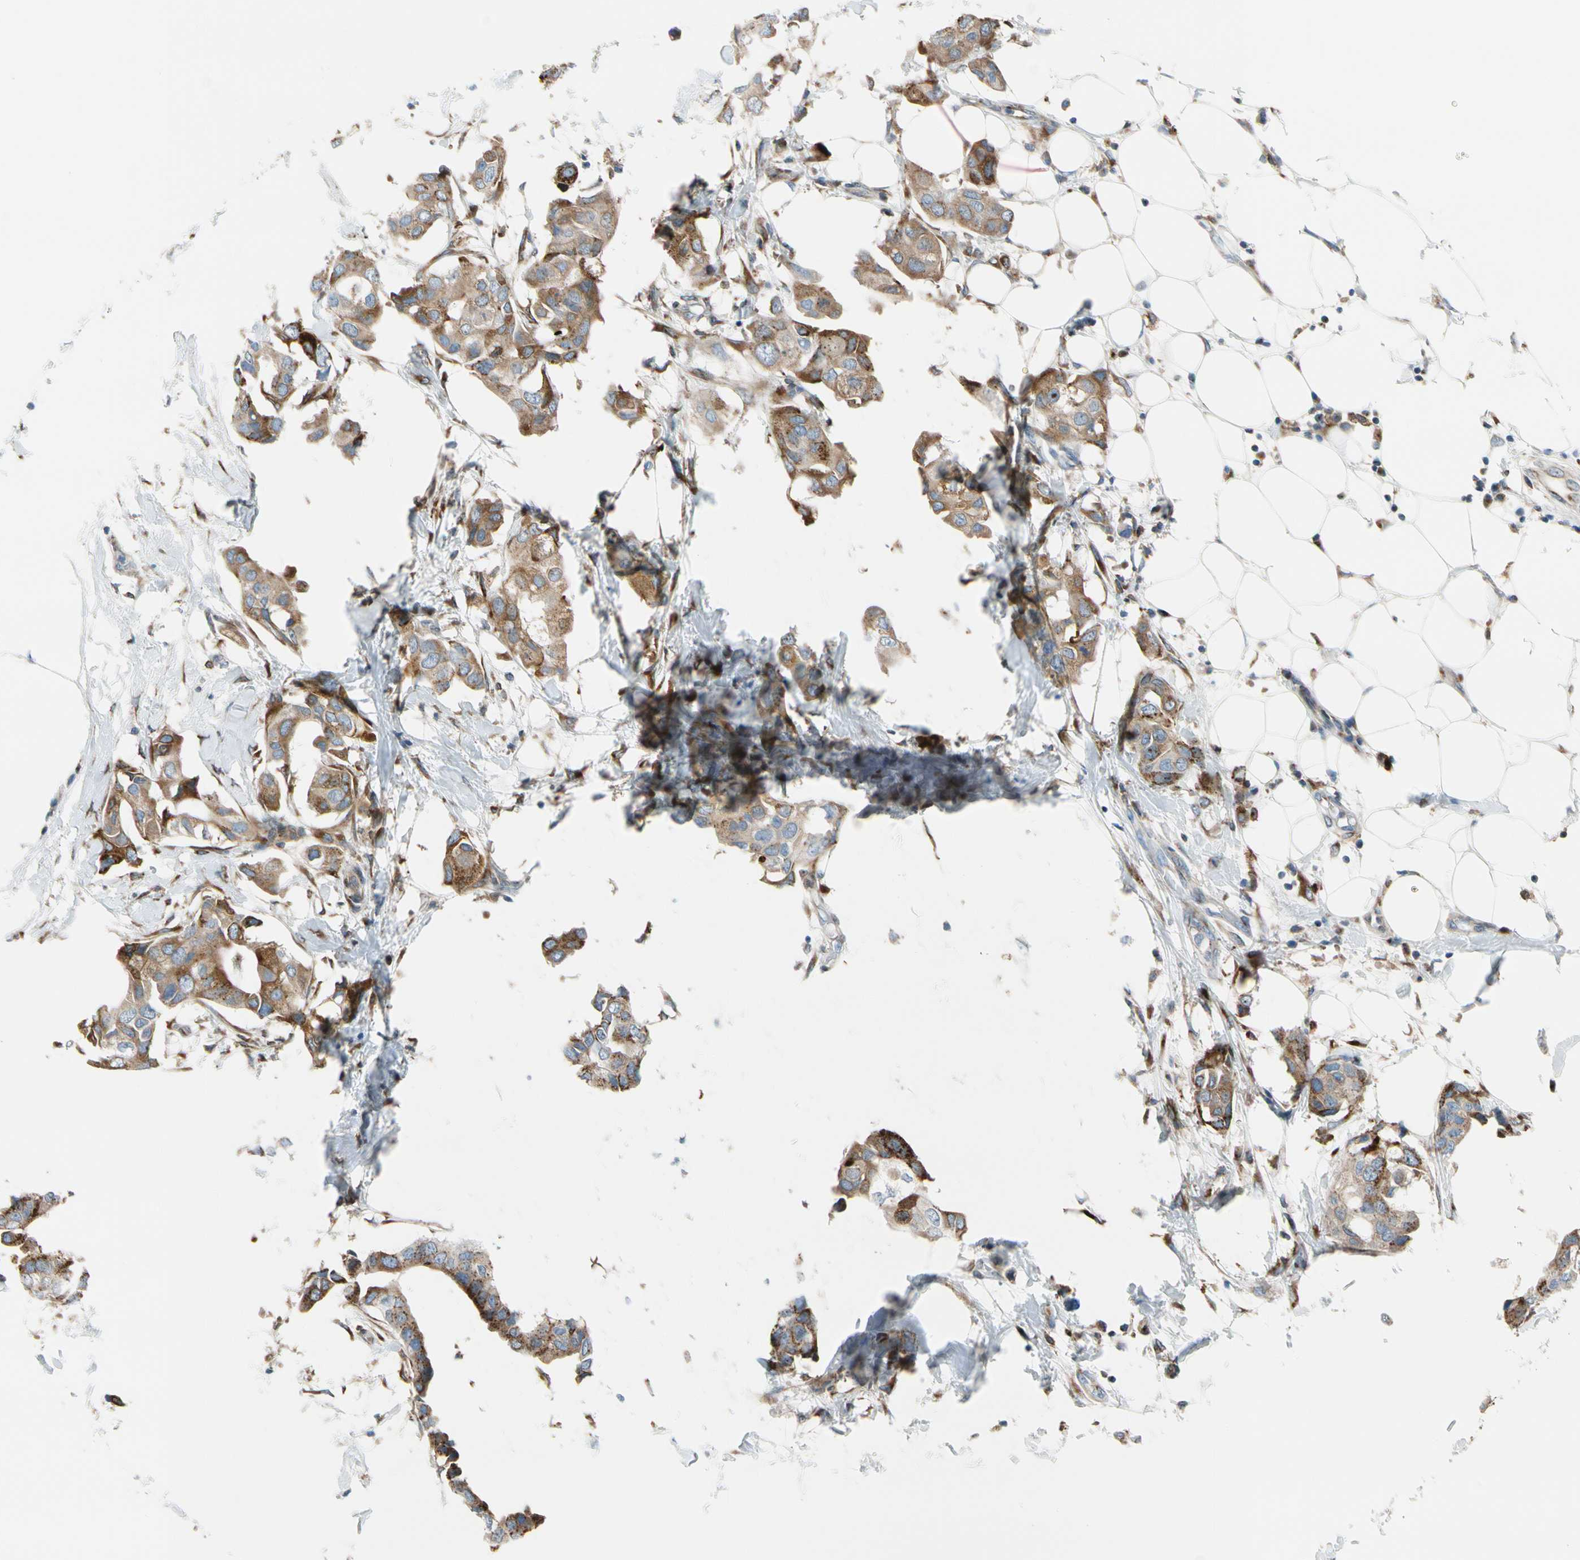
{"staining": {"intensity": "moderate", "quantity": ">75%", "location": "cytoplasmic/membranous"}, "tissue": "breast cancer", "cell_type": "Tumor cells", "image_type": "cancer", "snomed": [{"axis": "morphology", "description": "Duct carcinoma"}, {"axis": "topography", "description": "Breast"}], "caption": "A micrograph of human breast invasive ductal carcinoma stained for a protein displays moderate cytoplasmic/membranous brown staining in tumor cells.", "gene": "NUCB1", "patient": {"sex": "female", "age": 40}}